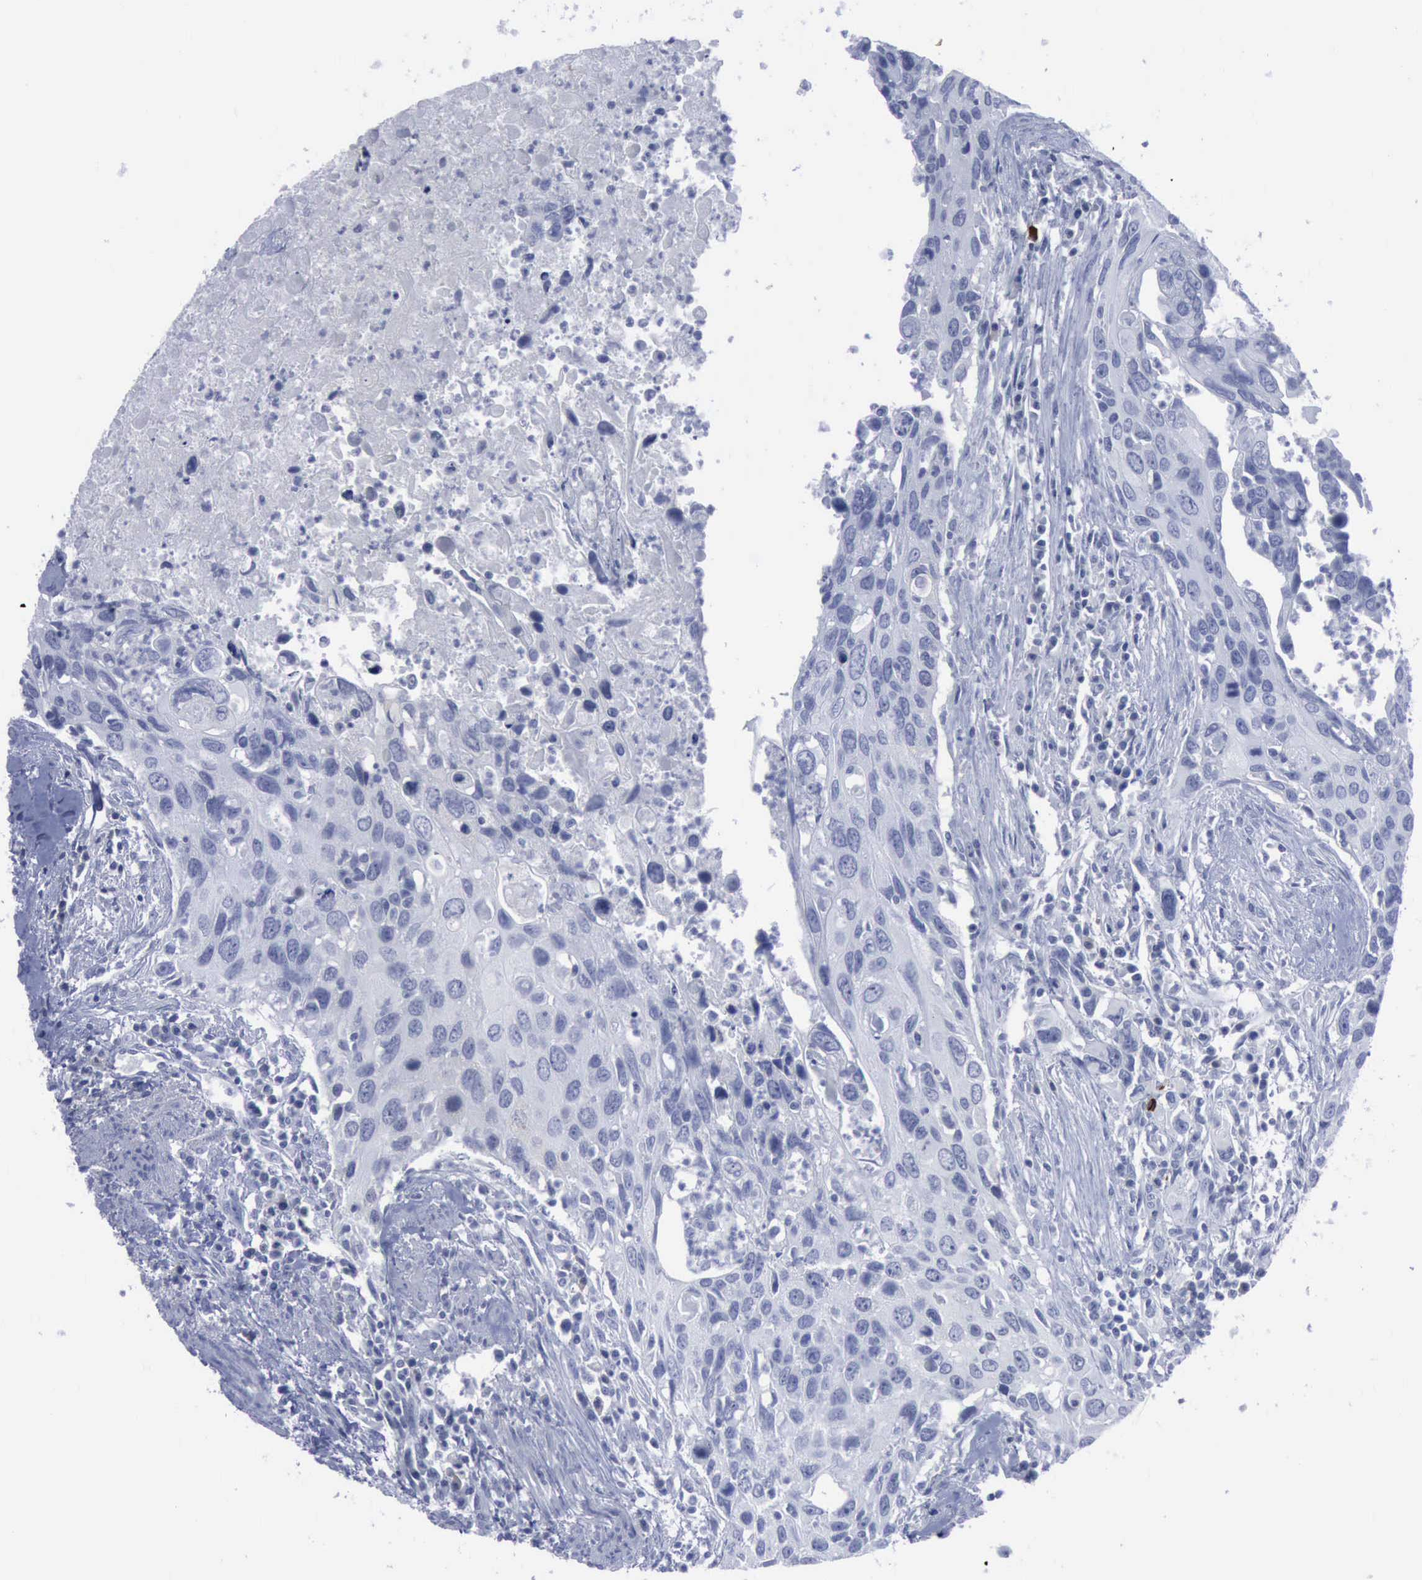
{"staining": {"intensity": "negative", "quantity": "none", "location": "none"}, "tissue": "urothelial cancer", "cell_type": "Tumor cells", "image_type": "cancer", "snomed": [{"axis": "morphology", "description": "Urothelial carcinoma, High grade"}, {"axis": "topography", "description": "Urinary bladder"}], "caption": "DAB immunohistochemical staining of urothelial carcinoma (high-grade) displays no significant expression in tumor cells.", "gene": "NGFR", "patient": {"sex": "male", "age": 71}}